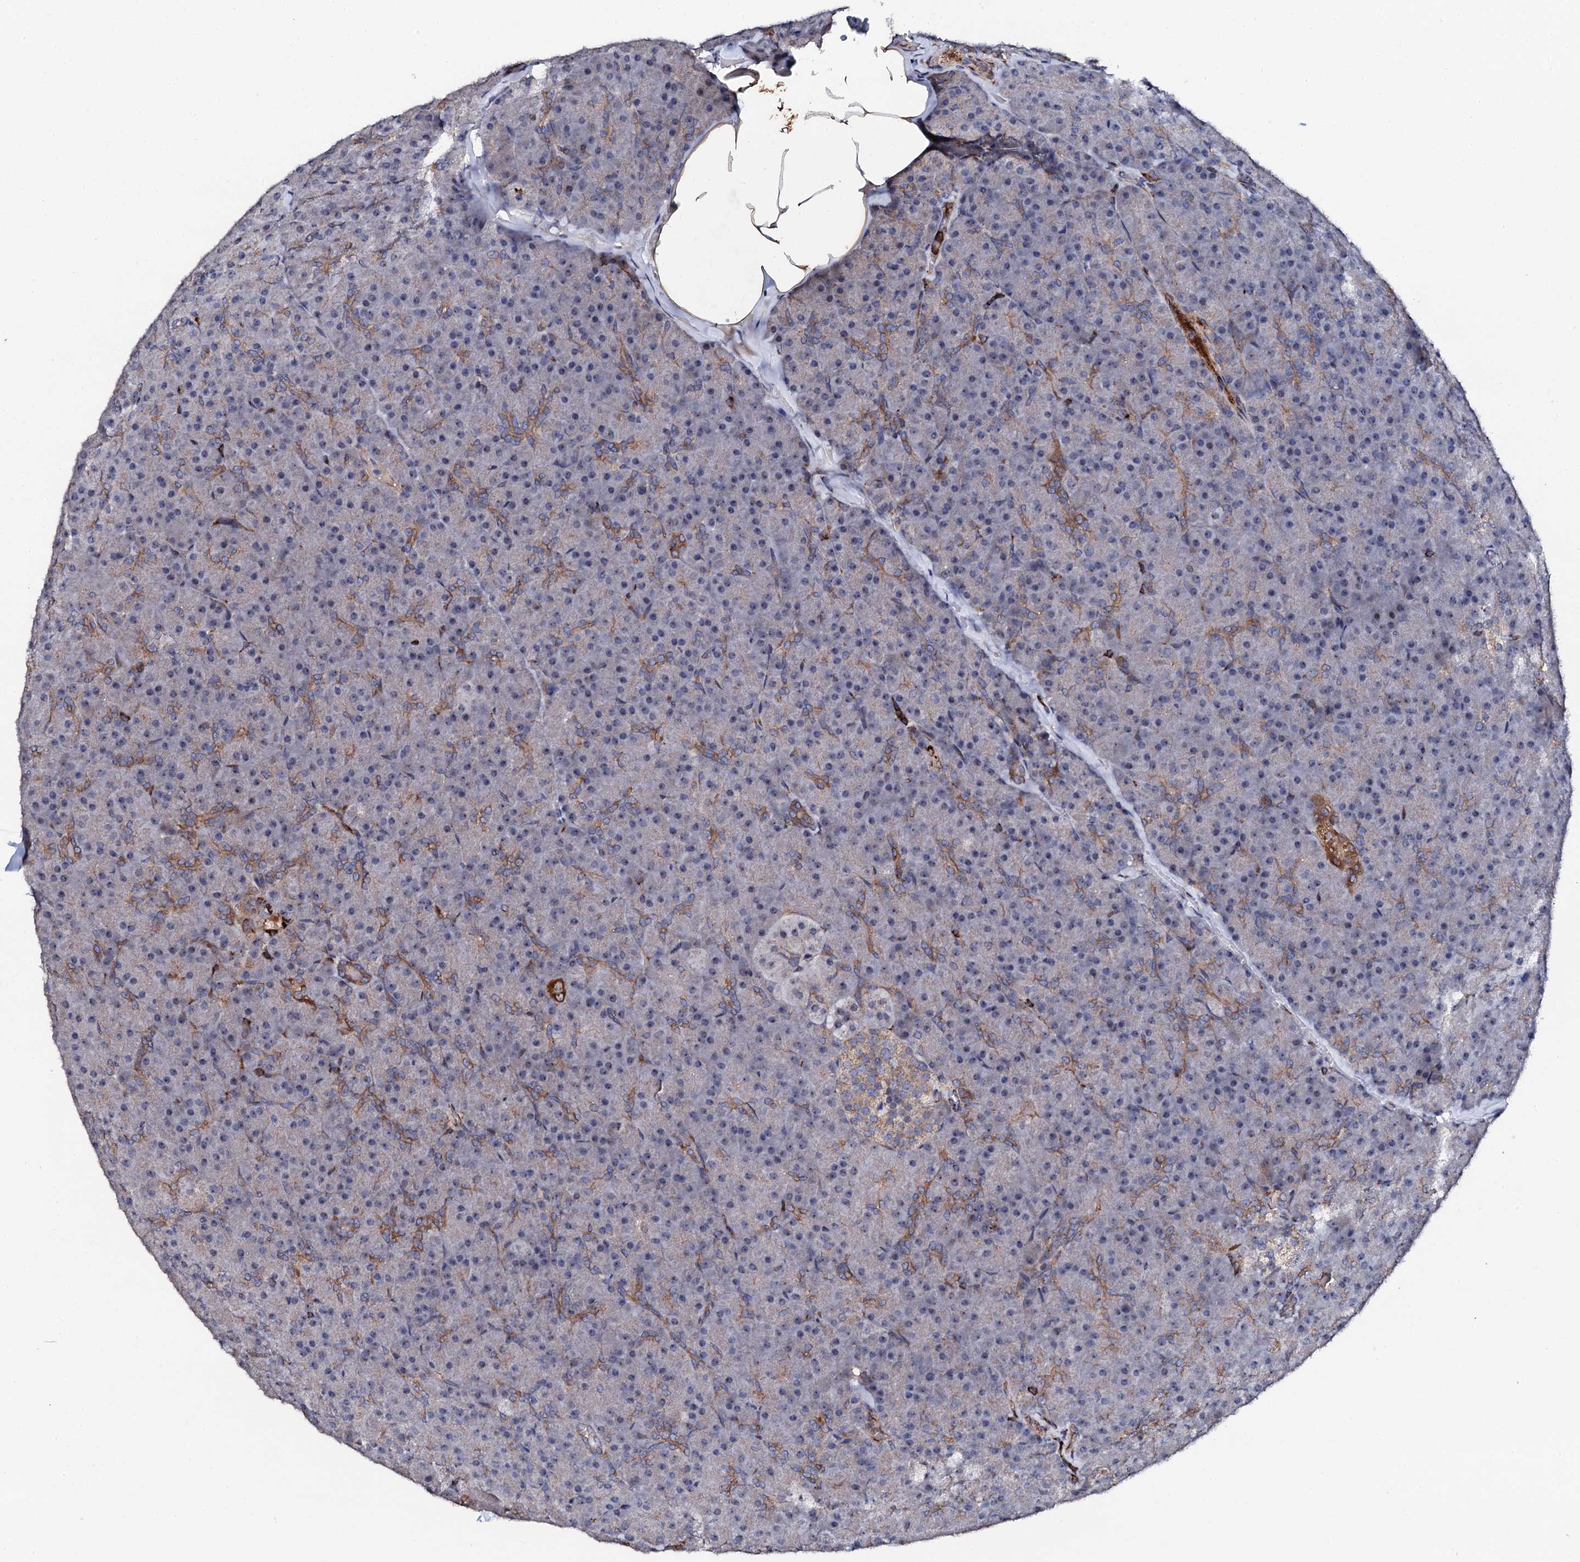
{"staining": {"intensity": "strong", "quantity": "<25%", "location": "cytoplasmic/membranous"}, "tissue": "pancreas", "cell_type": "Exocrine glandular cells", "image_type": "normal", "snomed": [{"axis": "morphology", "description": "Normal tissue, NOS"}, {"axis": "topography", "description": "Pancreas"}], "caption": "Protein expression analysis of benign human pancreas reveals strong cytoplasmic/membranous staining in about <25% of exocrine glandular cells.", "gene": "GTPBP4", "patient": {"sex": "male", "age": 36}}